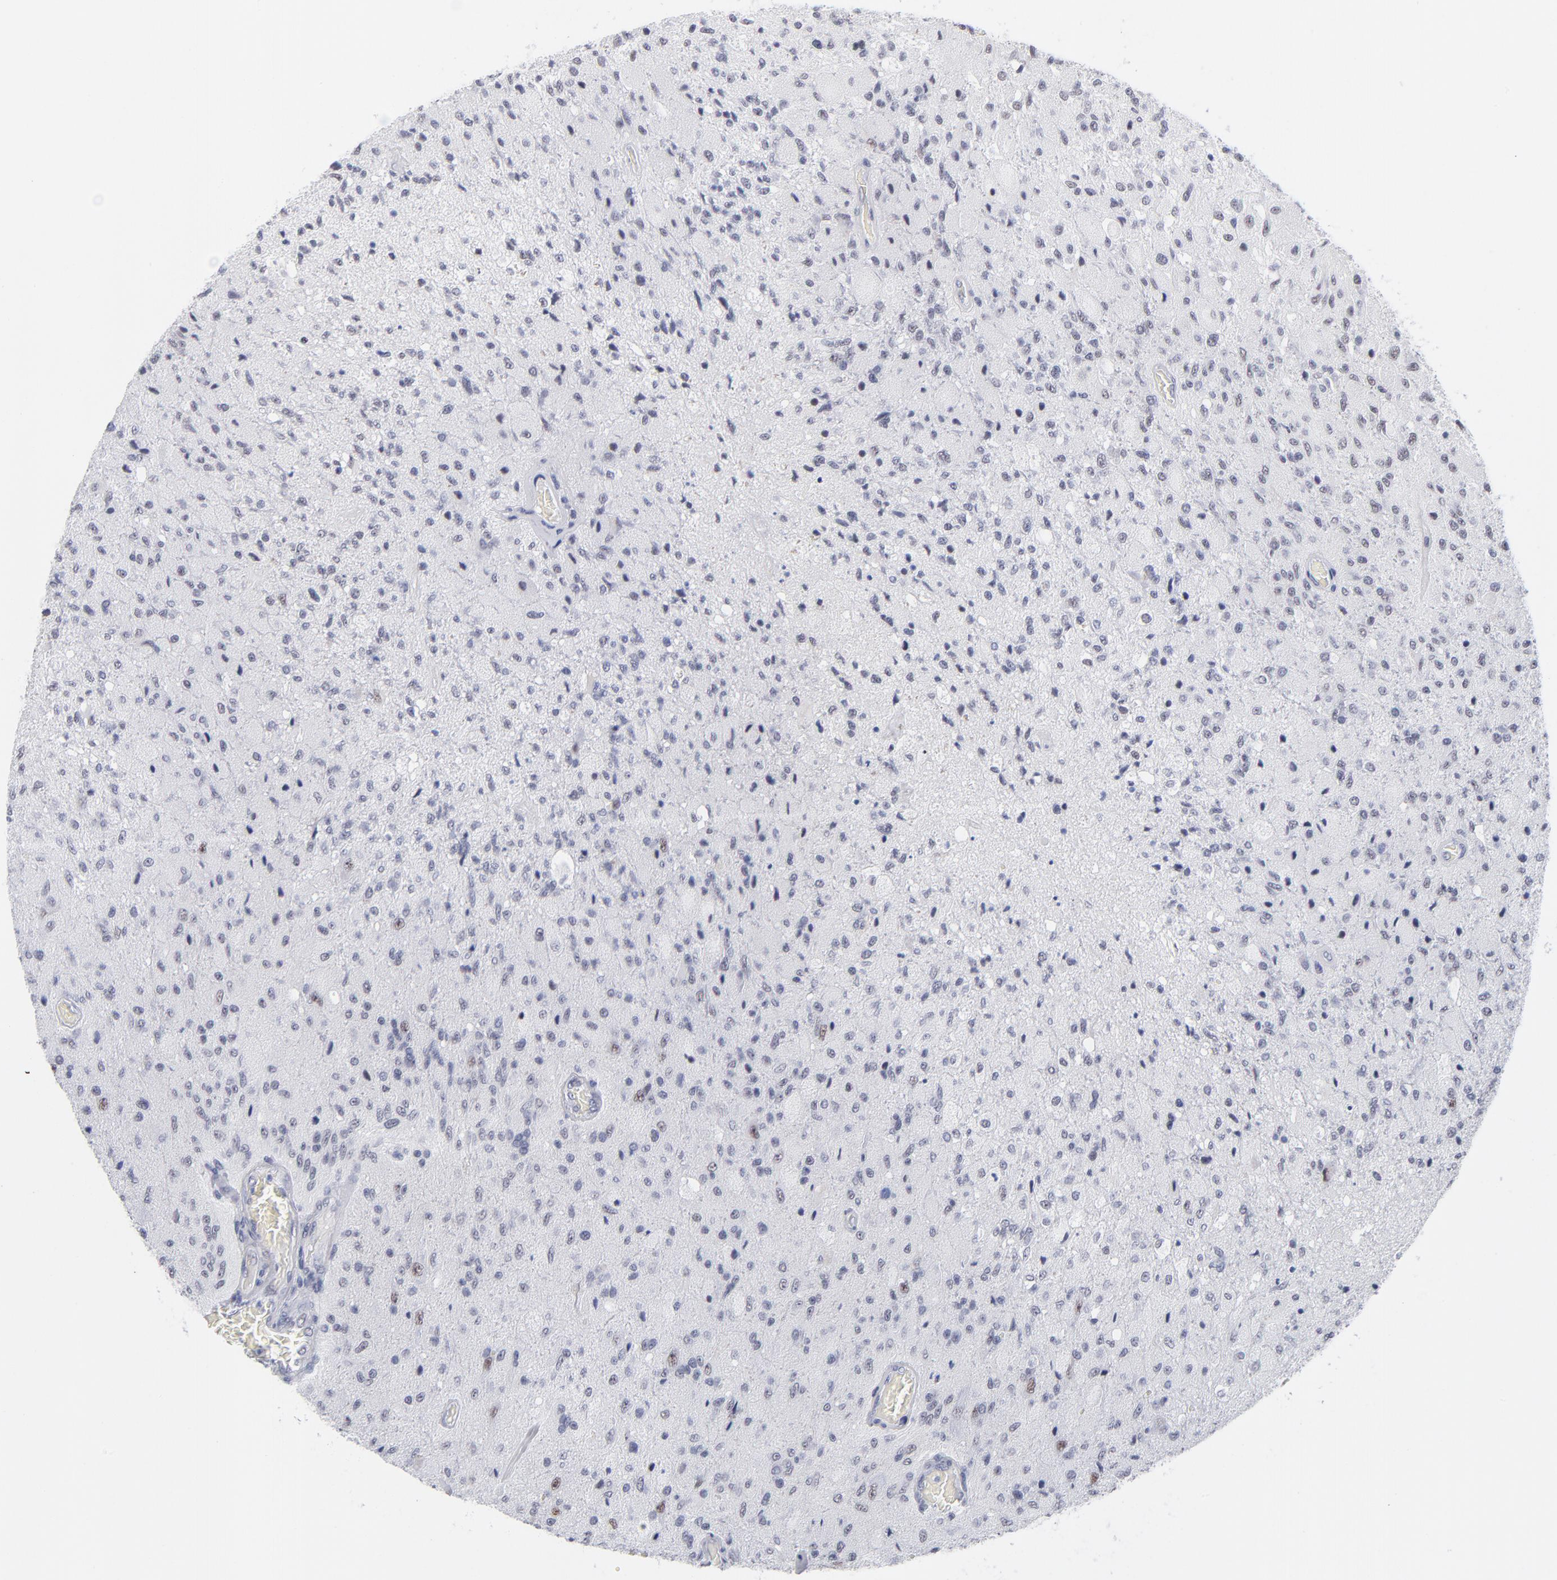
{"staining": {"intensity": "moderate", "quantity": "<25%", "location": "nuclear"}, "tissue": "glioma", "cell_type": "Tumor cells", "image_type": "cancer", "snomed": [{"axis": "morphology", "description": "Normal tissue, NOS"}, {"axis": "morphology", "description": "Glioma, malignant, High grade"}, {"axis": "topography", "description": "Cerebral cortex"}], "caption": "Approximately <25% of tumor cells in human glioma reveal moderate nuclear protein staining as visualized by brown immunohistochemical staining.", "gene": "SNRPB", "patient": {"sex": "male", "age": 77}}